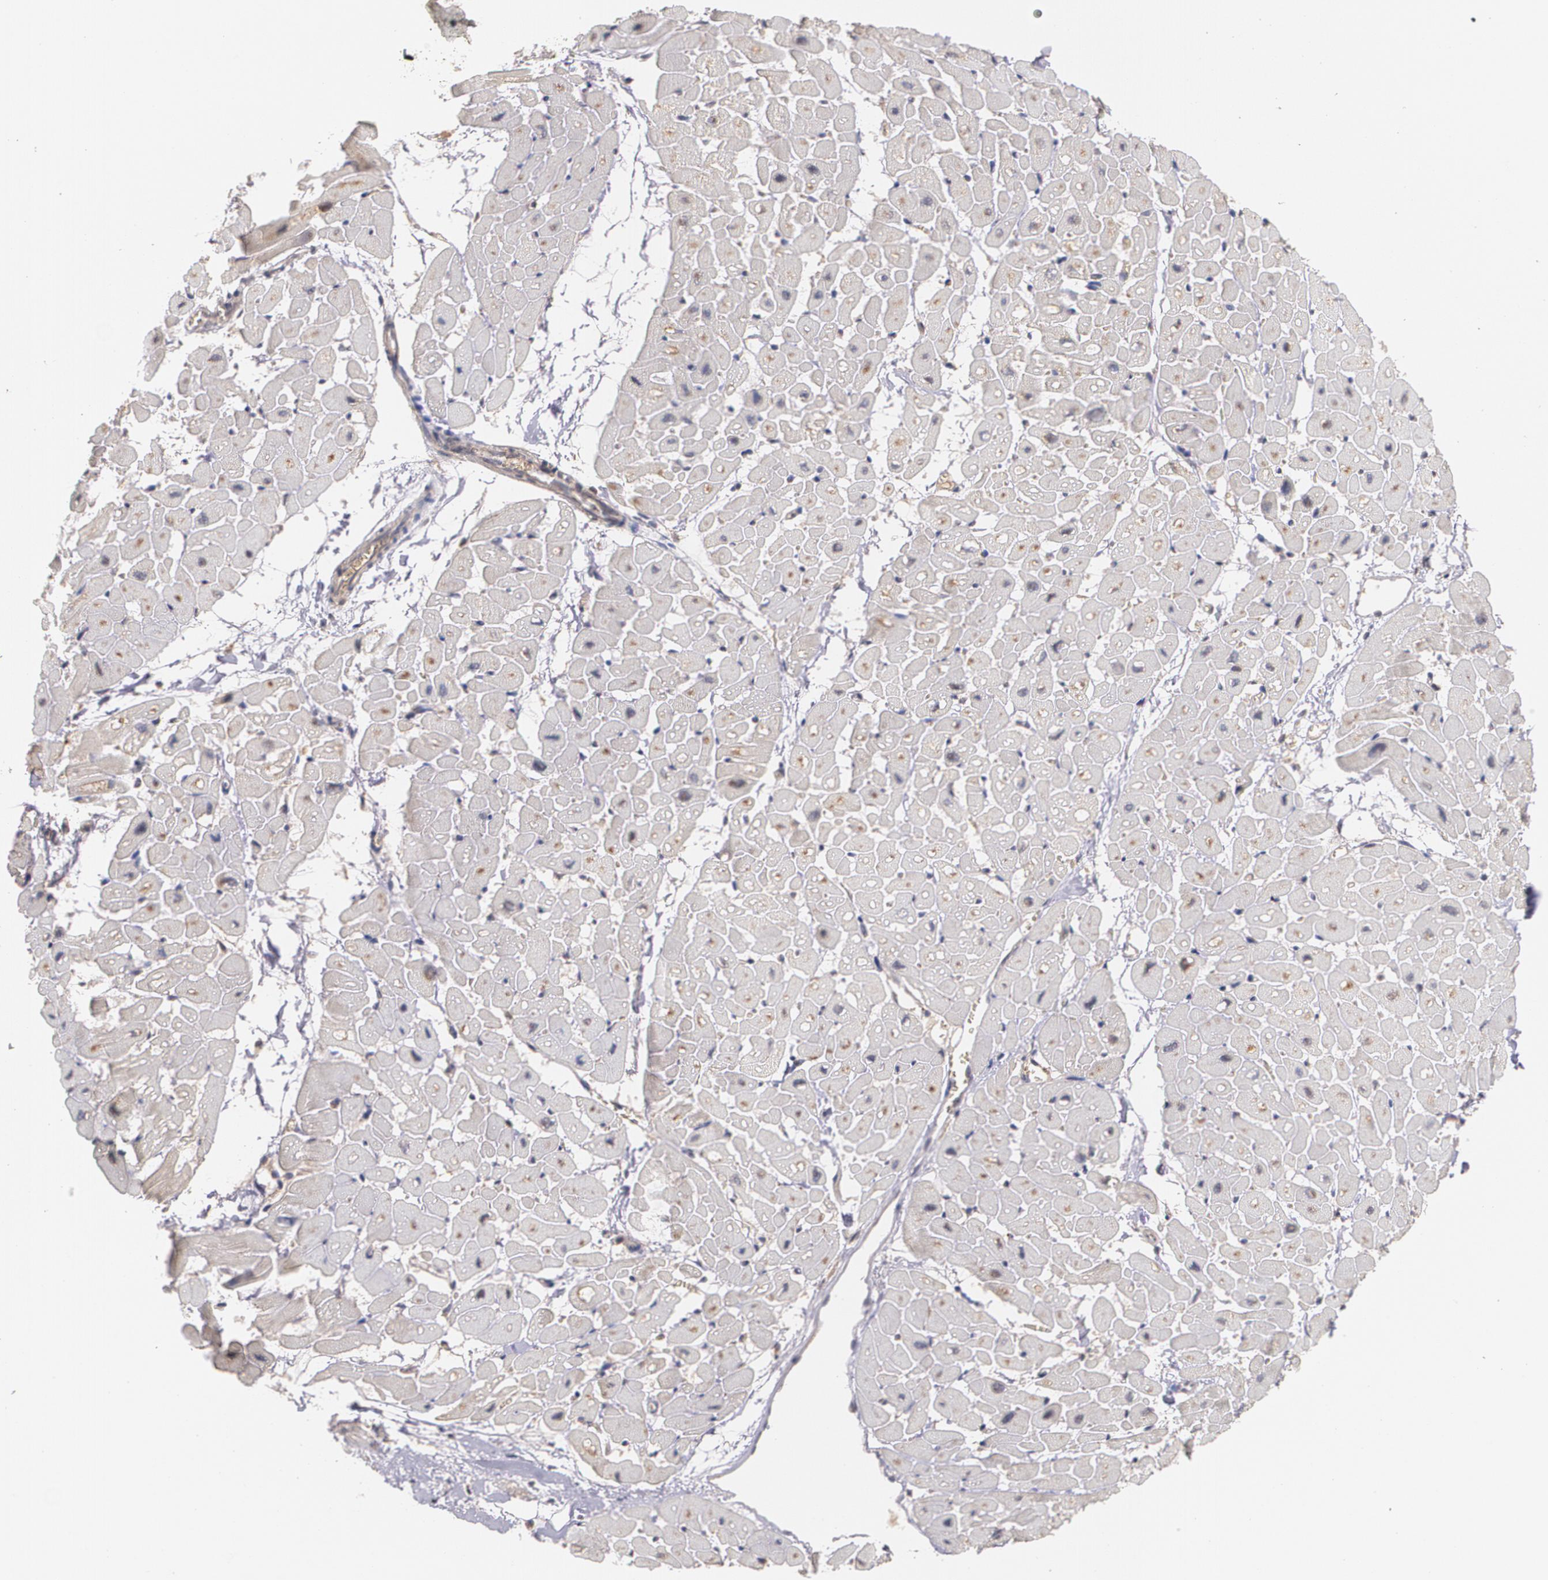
{"staining": {"intensity": "moderate", "quantity": ">75%", "location": "nuclear"}, "tissue": "heart muscle", "cell_type": "Cardiomyocytes", "image_type": "normal", "snomed": [{"axis": "morphology", "description": "Normal tissue, NOS"}, {"axis": "topography", "description": "Heart"}], "caption": "Cardiomyocytes exhibit medium levels of moderate nuclear positivity in about >75% of cells in unremarkable heart muscle. Nuclei are stained in blue.", "gene": "IFNGR2", "patient": {"sex": "male", "age": 45}}